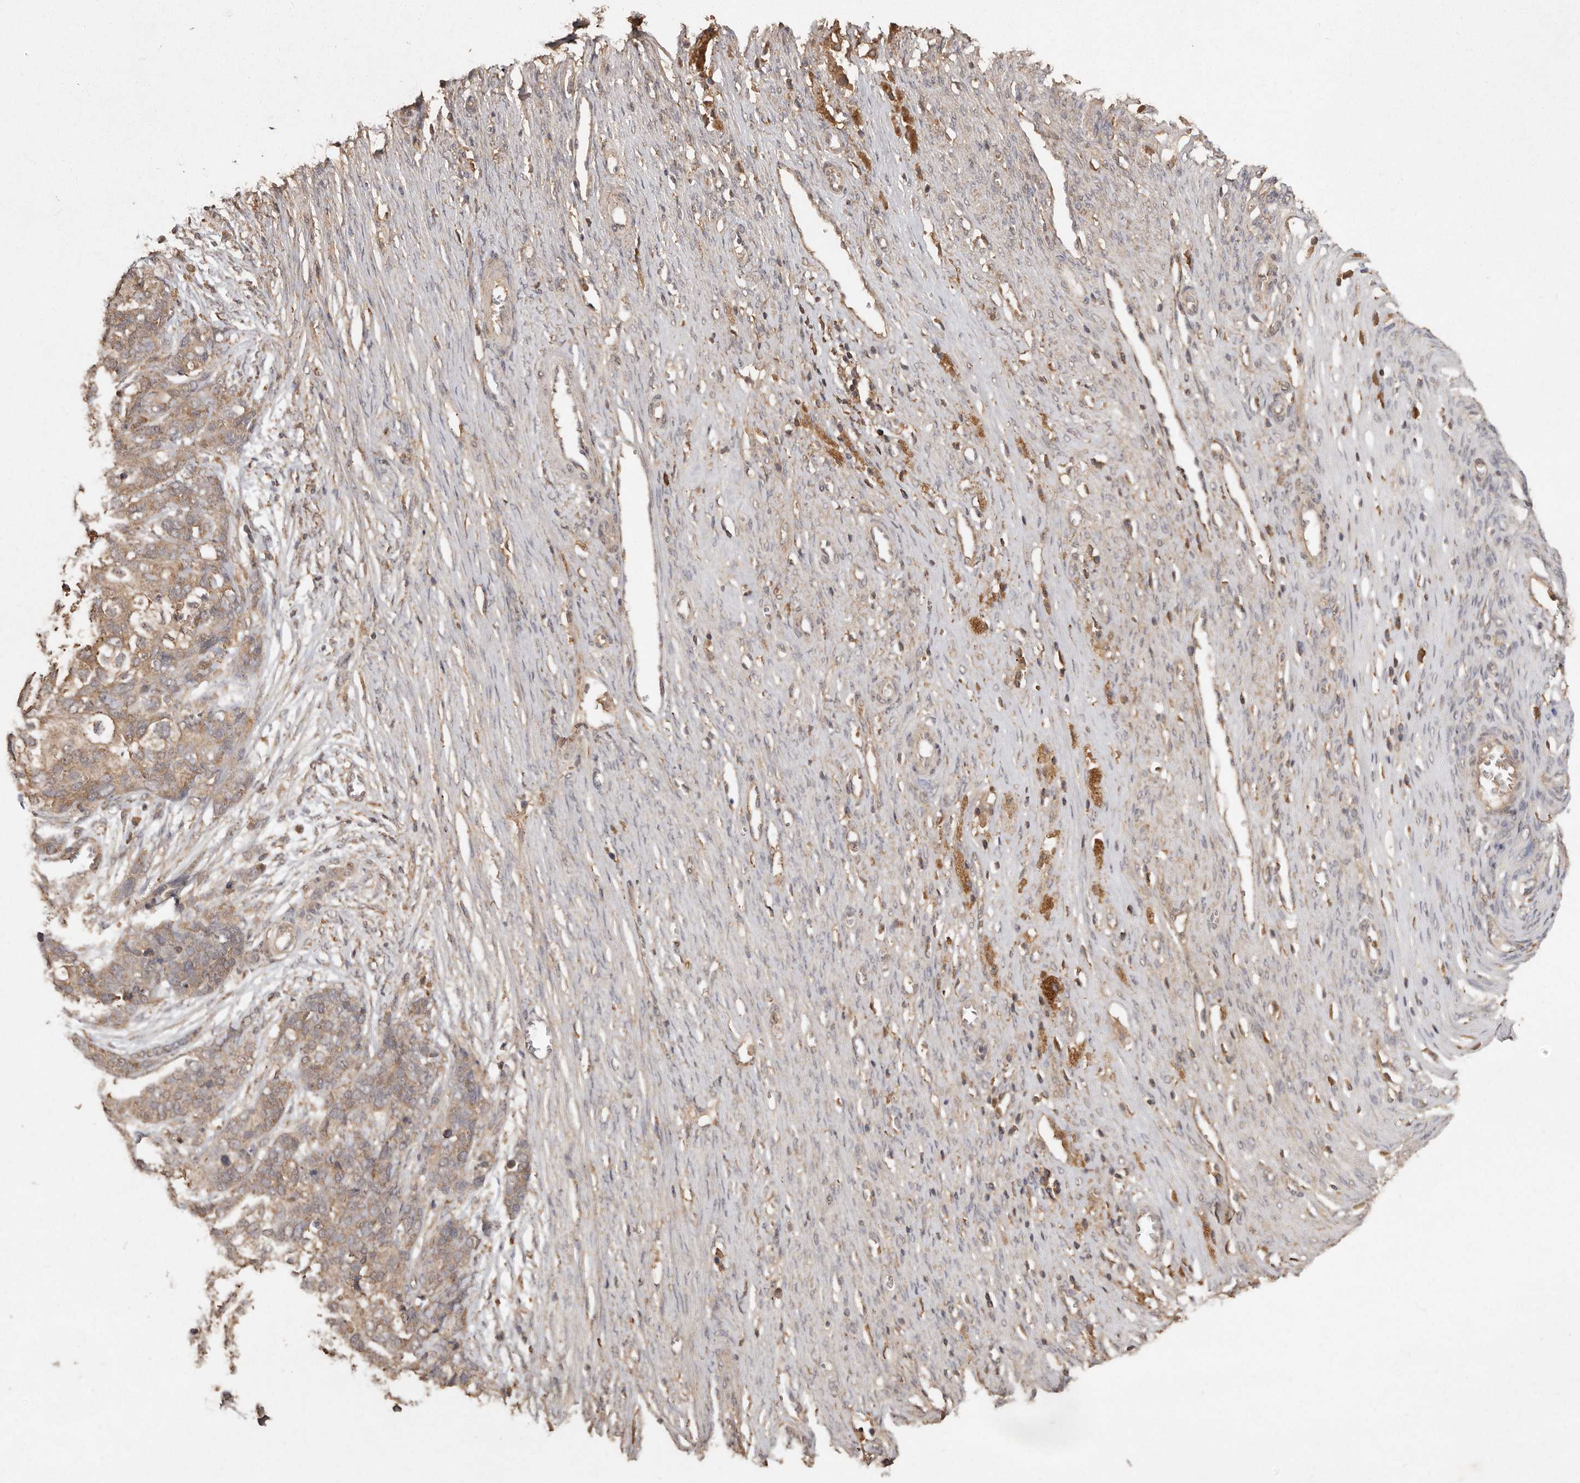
{"staining": {"intensity": "moderate", "quantity": ">75%", "location": "cytoplasmic/membranous"}, "tissue": "ovarian cancer", "cell_type": "Tumor cells", "image_type": "cancer", "snomed": [{"axis": "morphology", "description": "Cystadenocarcinoma, serous, NOS"}, {"axis": "topography", "description": "Ovary"}], "caption": "This is a photomicrograph of immunohistochemistry staining of serous cystadenocarcinoma (ovarian), which shows moderate expression in the cytoplasmic/membranous of tumor cells.", "gene": "RWDD1", "patient": {"sex": "female", "age": 44}}